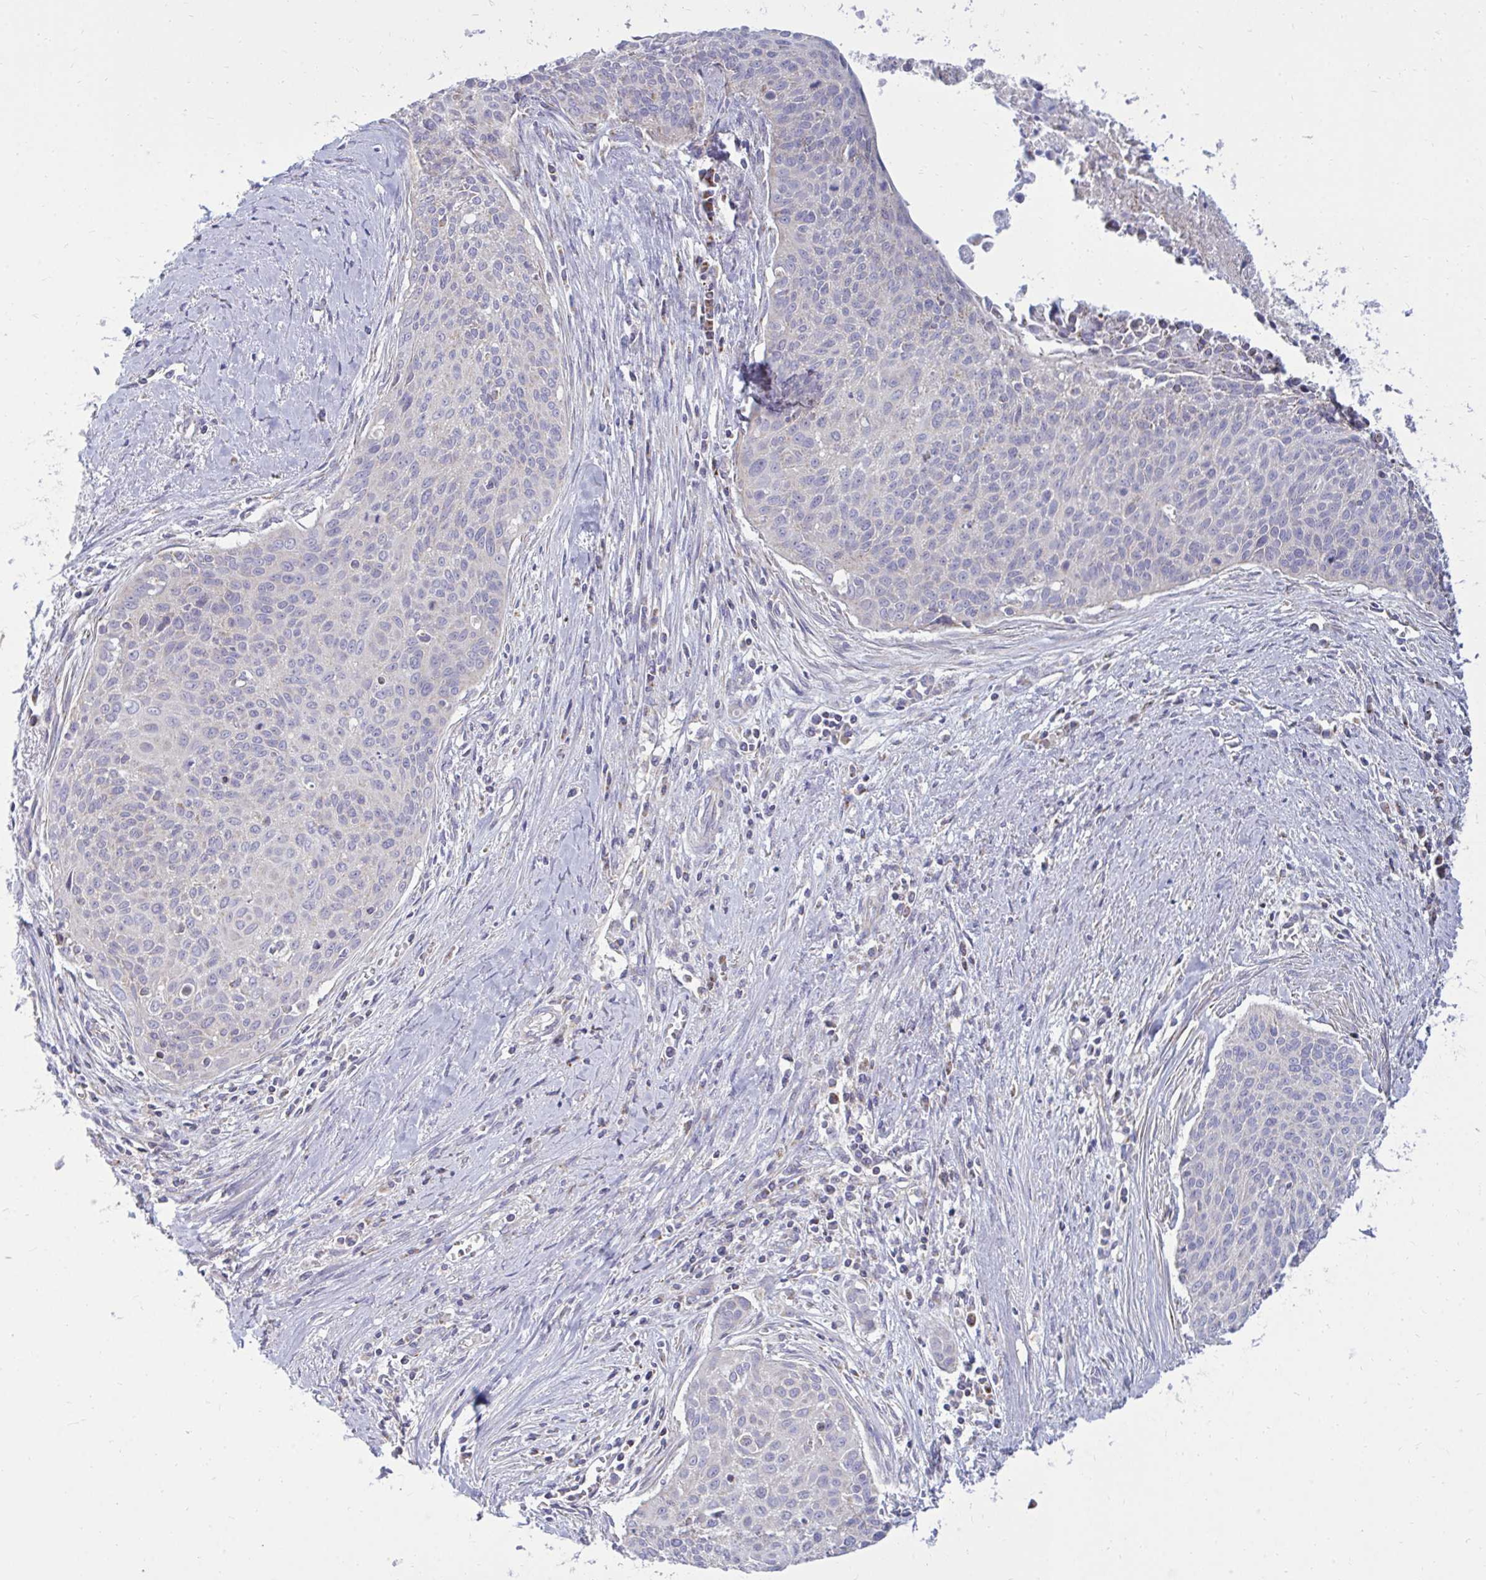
{"staining": {"intensity": "negative", "quantity": "none", "location": "none"}, "tissue": "cervical cancer", "cell_type": "Tumor cells", "image_type": "cancer", "snomed": [{"axis": "morphology", "description": "Squamous cell carcinoma, NOS"}, {"axis": "topography", "description": "Cervix"}], "caption": "DAB (3,3'-diaminobenzidine) immunohistochemical staining of human cervical squamous cell carcinoma exhibits no significant staining in tumor cells.", "gene": "OR10R2", "patient": {"sex": "female", "age": 55}}